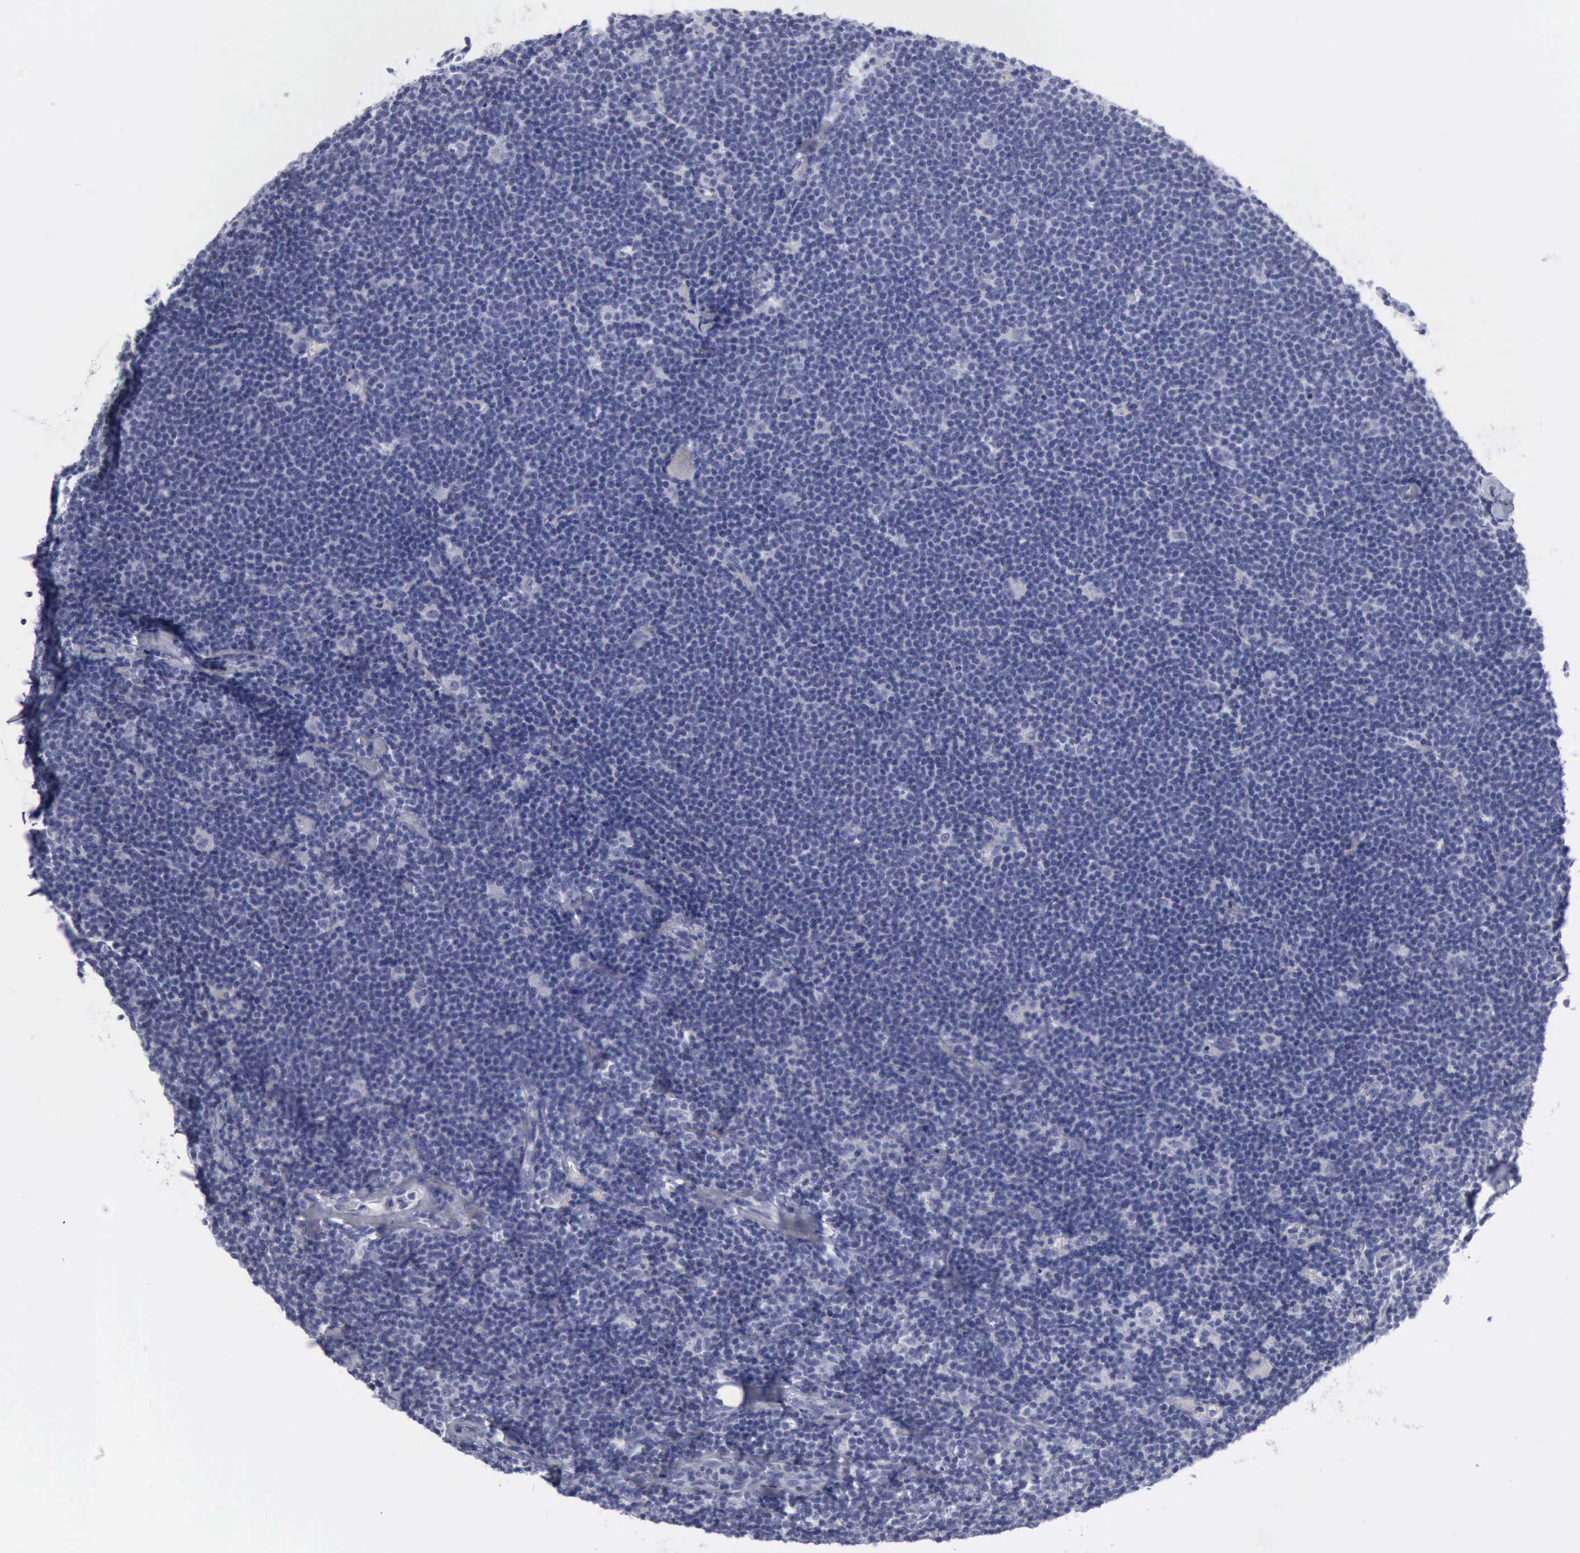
{"staining": {"intensity": "negative", "quantity": "none", "location": "none"}, "tissue": "lymphoma", "cell_type": "Tumor cells", "image_type": "cancer", "snomed": [{"axis": "morphology", "description": "Malignant lymphoma, non-Hodgkin's type, Low grade"}, {"axis": "topography", "description": "Lymph node"}], "caption": "IHC of low-grade malignant lymphoma, non-Hodgkin's type exhibits no staining in tumor cells.", "gene": "KRT13", "patient": {"sex": "male", "age": 65}}